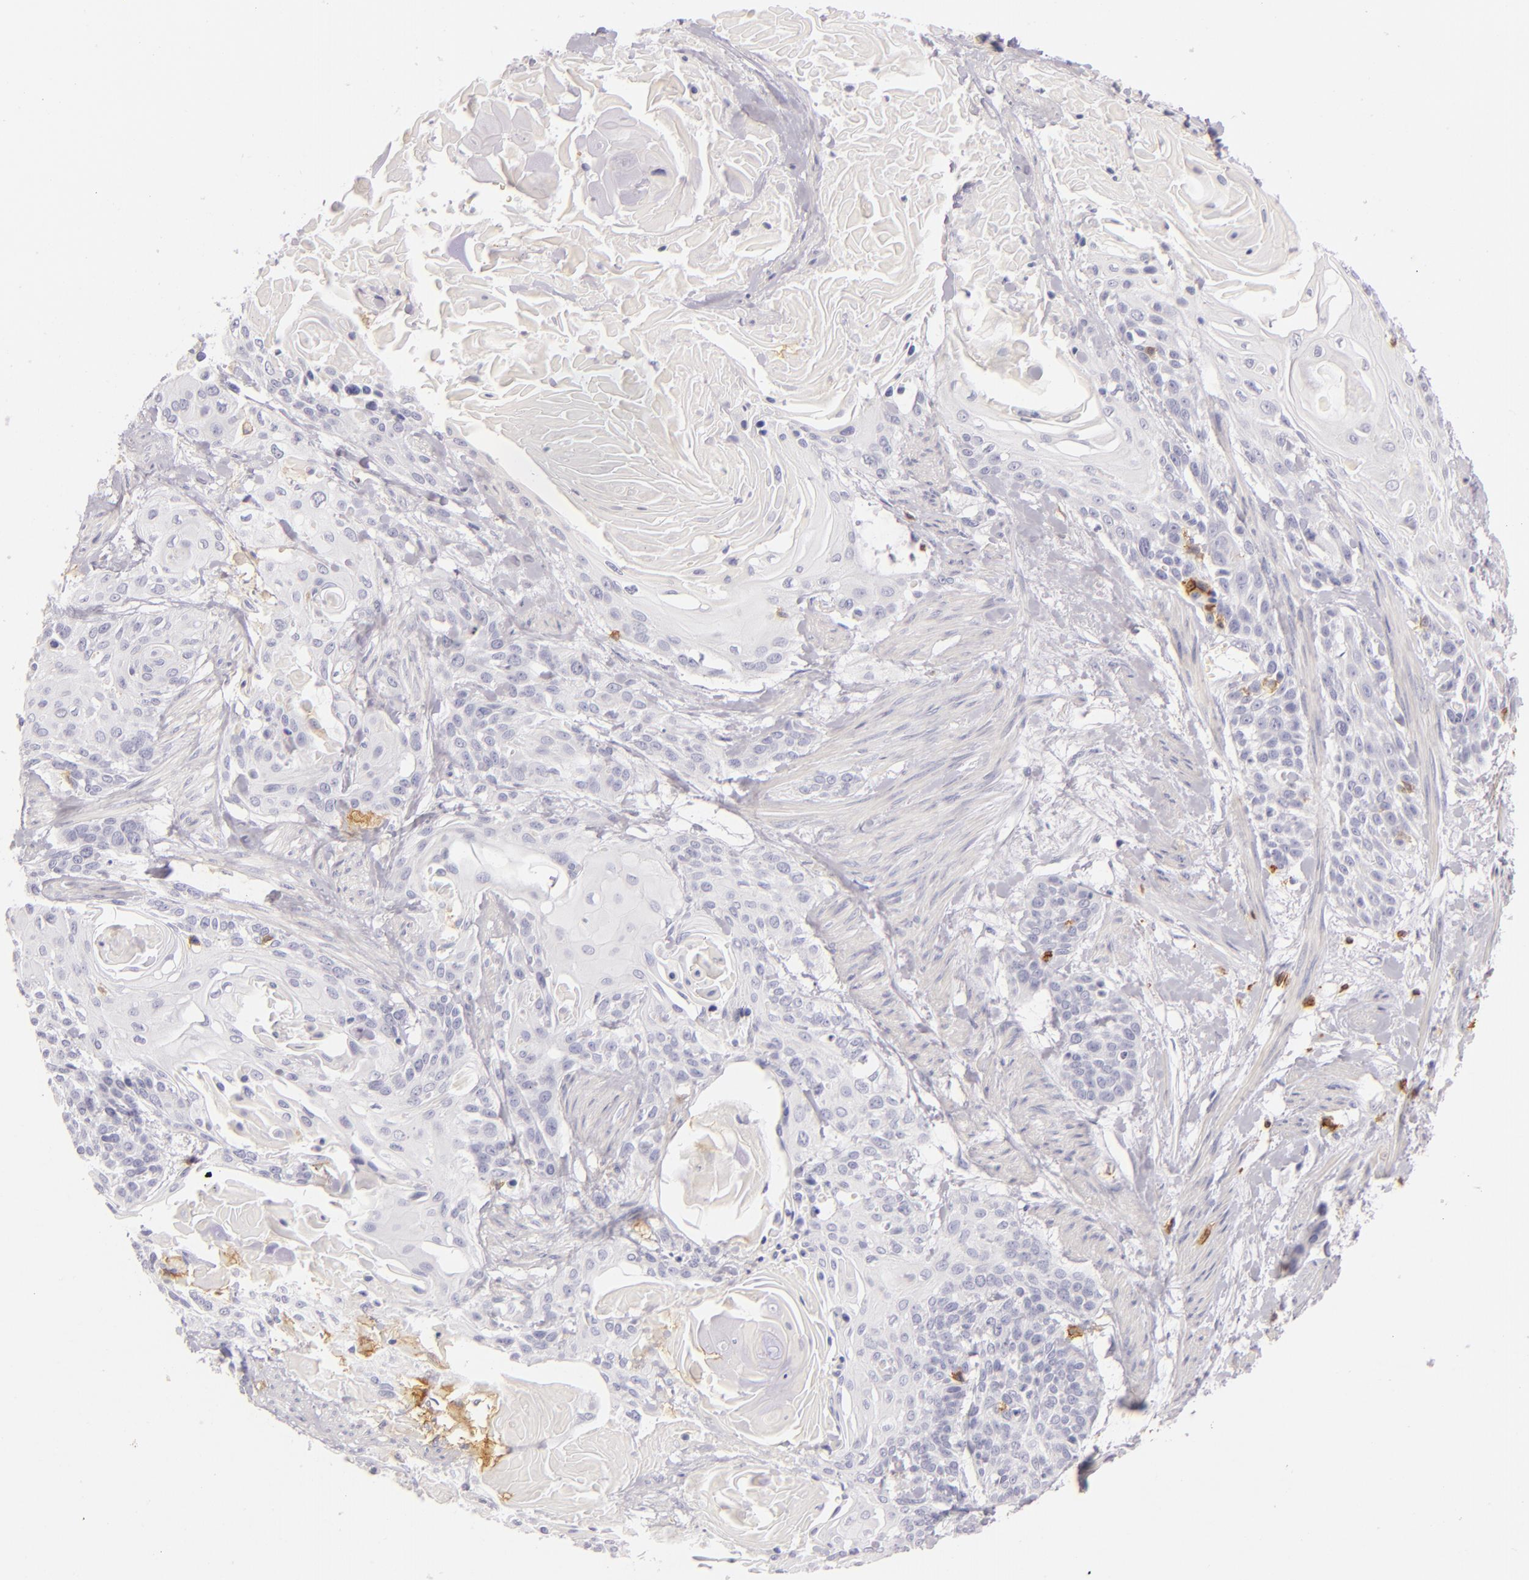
{"staining": {"intensity": "negative", "quantity": "none", "location": "none"}, "tissue": "cervical cancer", "cell_type": "Tumor cells", "image_type": "cancer", "snomed": [{"axis": "morphology", "description": "Squamous cell carcinoma, NOS"}, {"axis": "topography", "description": "Cervix"}], "caption": "Immunohistochemistry image of neoplastic tissue: cervical cancer stained with DAB reveals no significant protein positivity in tumor cells. (DAB immunohistochemistry (IHC) with hematoxylin counter stain).", "gene": "LAT", "patient": {"sex": "female", "age": 57}}